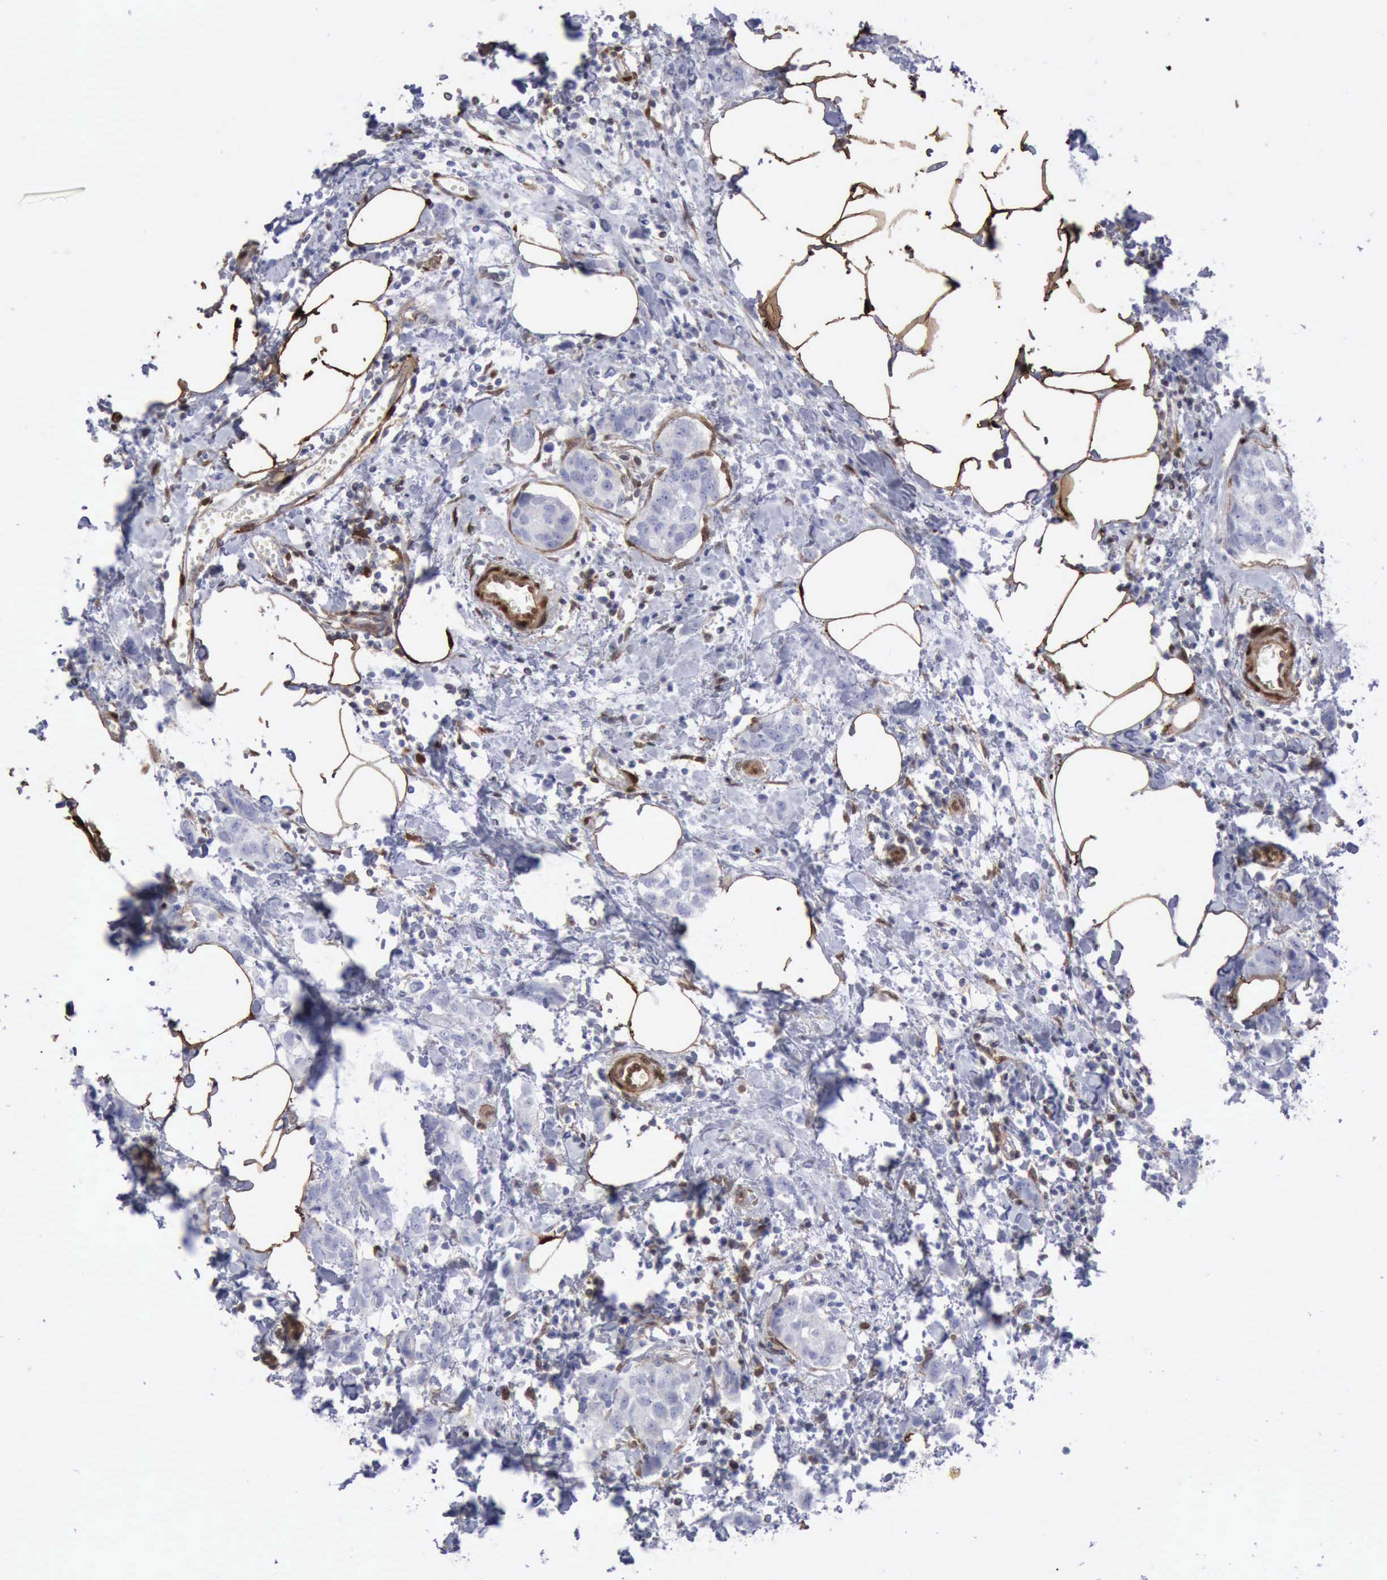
{"staining": {"intensity": "negative", "quantity": "none", "location": "none"}, "tissue": "breast cancer", "cell_type": "Tumor cells", "image_type": "cancer", "snomed": [{"axis": "morphology", "description": "Normal tissue, NOS"}, {"axis": "morphology", "description": "Duct carcinoma"}, {"axis": "topography", "description": "Breast"}], "caption": "A photomicrograph of human infiltrating ductal carcinoma (breast) is negative for staining in tumor cells.", "gene": "FHL1", "patient": {"sex": "female", "age": 50}}